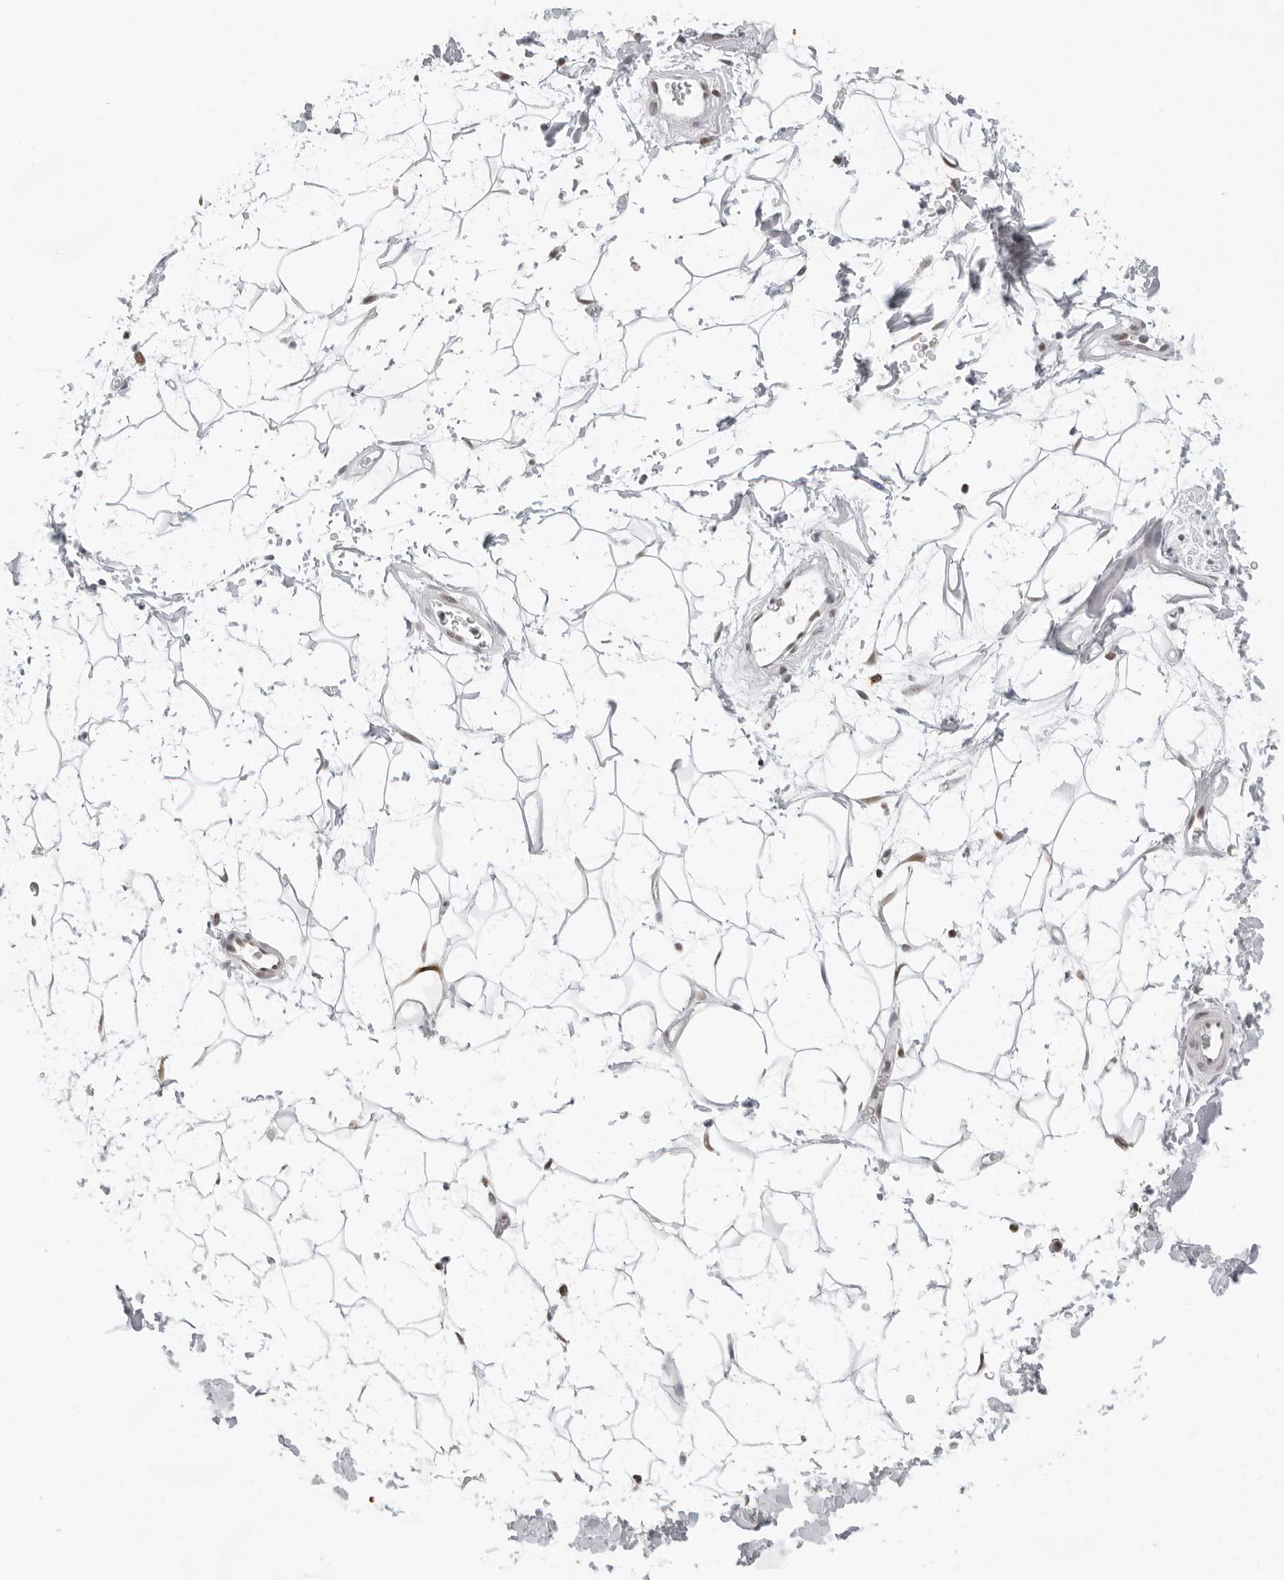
{"staining": {"intensity": "negative", "quantity": "none", "location": "none"}, "tissue": "adipose tissue", "cell_type": "Adipocytes", "image_type": "normal", "snomed": [{"axis": "morphology", "description": "Normal tissue, NOS"}, {"axis": "topography", "description": "Soft tissue"}], "caption": "An immunohistochemistry histopathology image of normal adipose tissue is shown. There is no staining in adipocytes of adipose tissue.", "gene": "TOX4", "patient": {"sex": "male", "age": 72}}